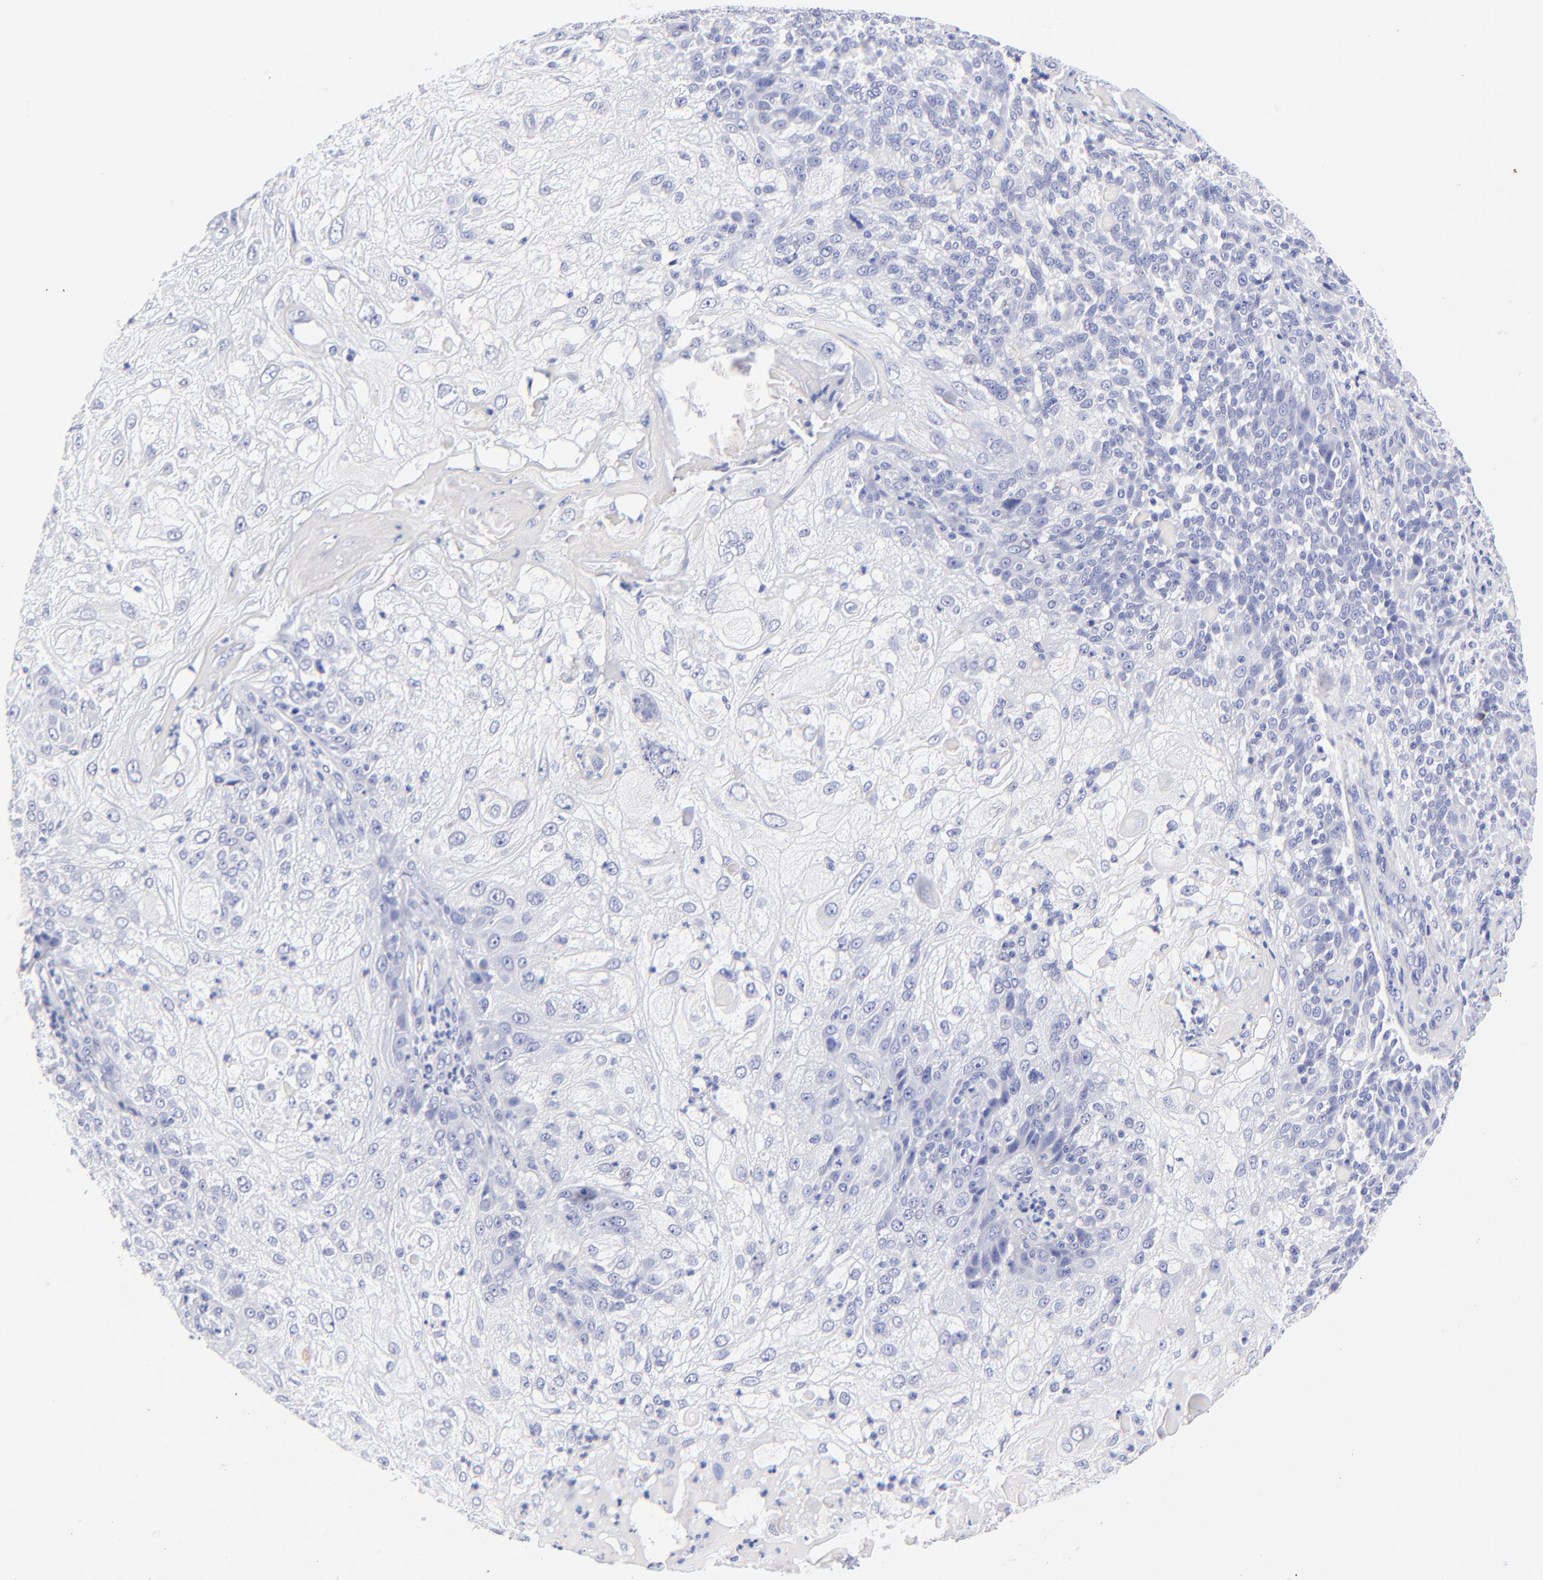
{"staining": {"intensity": "negative", "quantity": "none", "location": "none"}, "tissue": "skin cancer", "cell_type": "Tumor cells", "image_type": "cancer", "snomed": [{"axis": "morphology", "description": "Normal tissue, NOS"}, {"axis": "morphology", "description": "Squamous cell carcinoma, NOS"}, {"axis": "topography", "description": "Skin"}], "caption": "A high-resolution photomicrograph shows IHC staining of skin cancer (squamous cell carcinoma), which shows no significant staining in tumor cells.", "gene": "HORMAD2", "patient": {"sex": "female", "age": 83}}